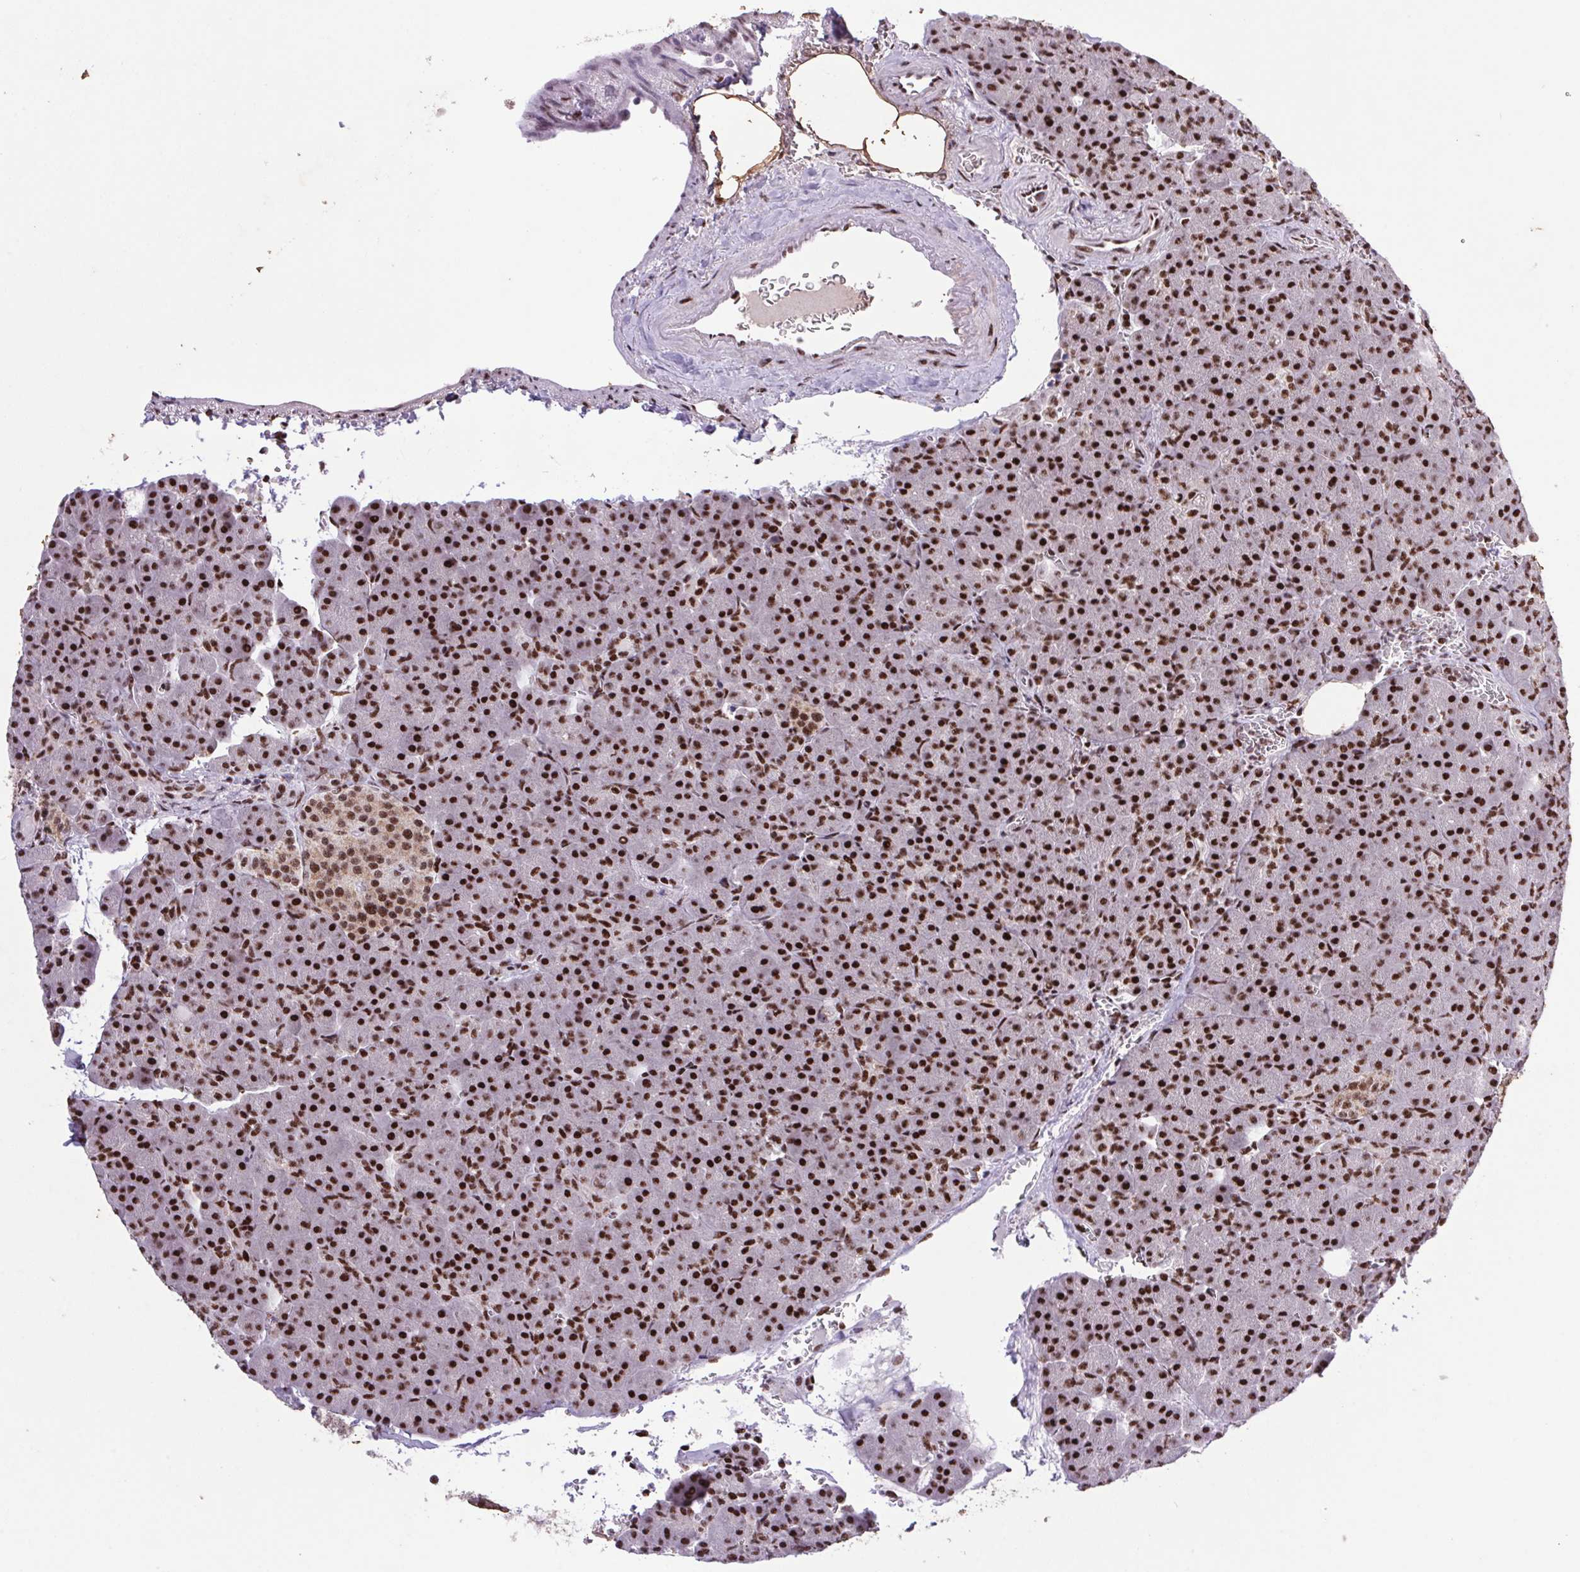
{"staining": {"intensity": "strong", "quantity": ">75%", "location": "nuclear"}, "tissue": "pancreas", "cell_type": "Exocrine glandular cells", "image_type": "normal", "snomed": [{"axis": "morphology", "description": "Normal tissue, NOS"}, {"axis": "topography", "description": "Pancreas"}], "caption": "IHC histopathology image of normal pancreas stained for a protein (brown), which reveals high levels of strong nuclear staining in about >75% of exocrine glandular cells.", "gene": "LDLRAD4", "patient": {"sex": "female", "age": 74}}